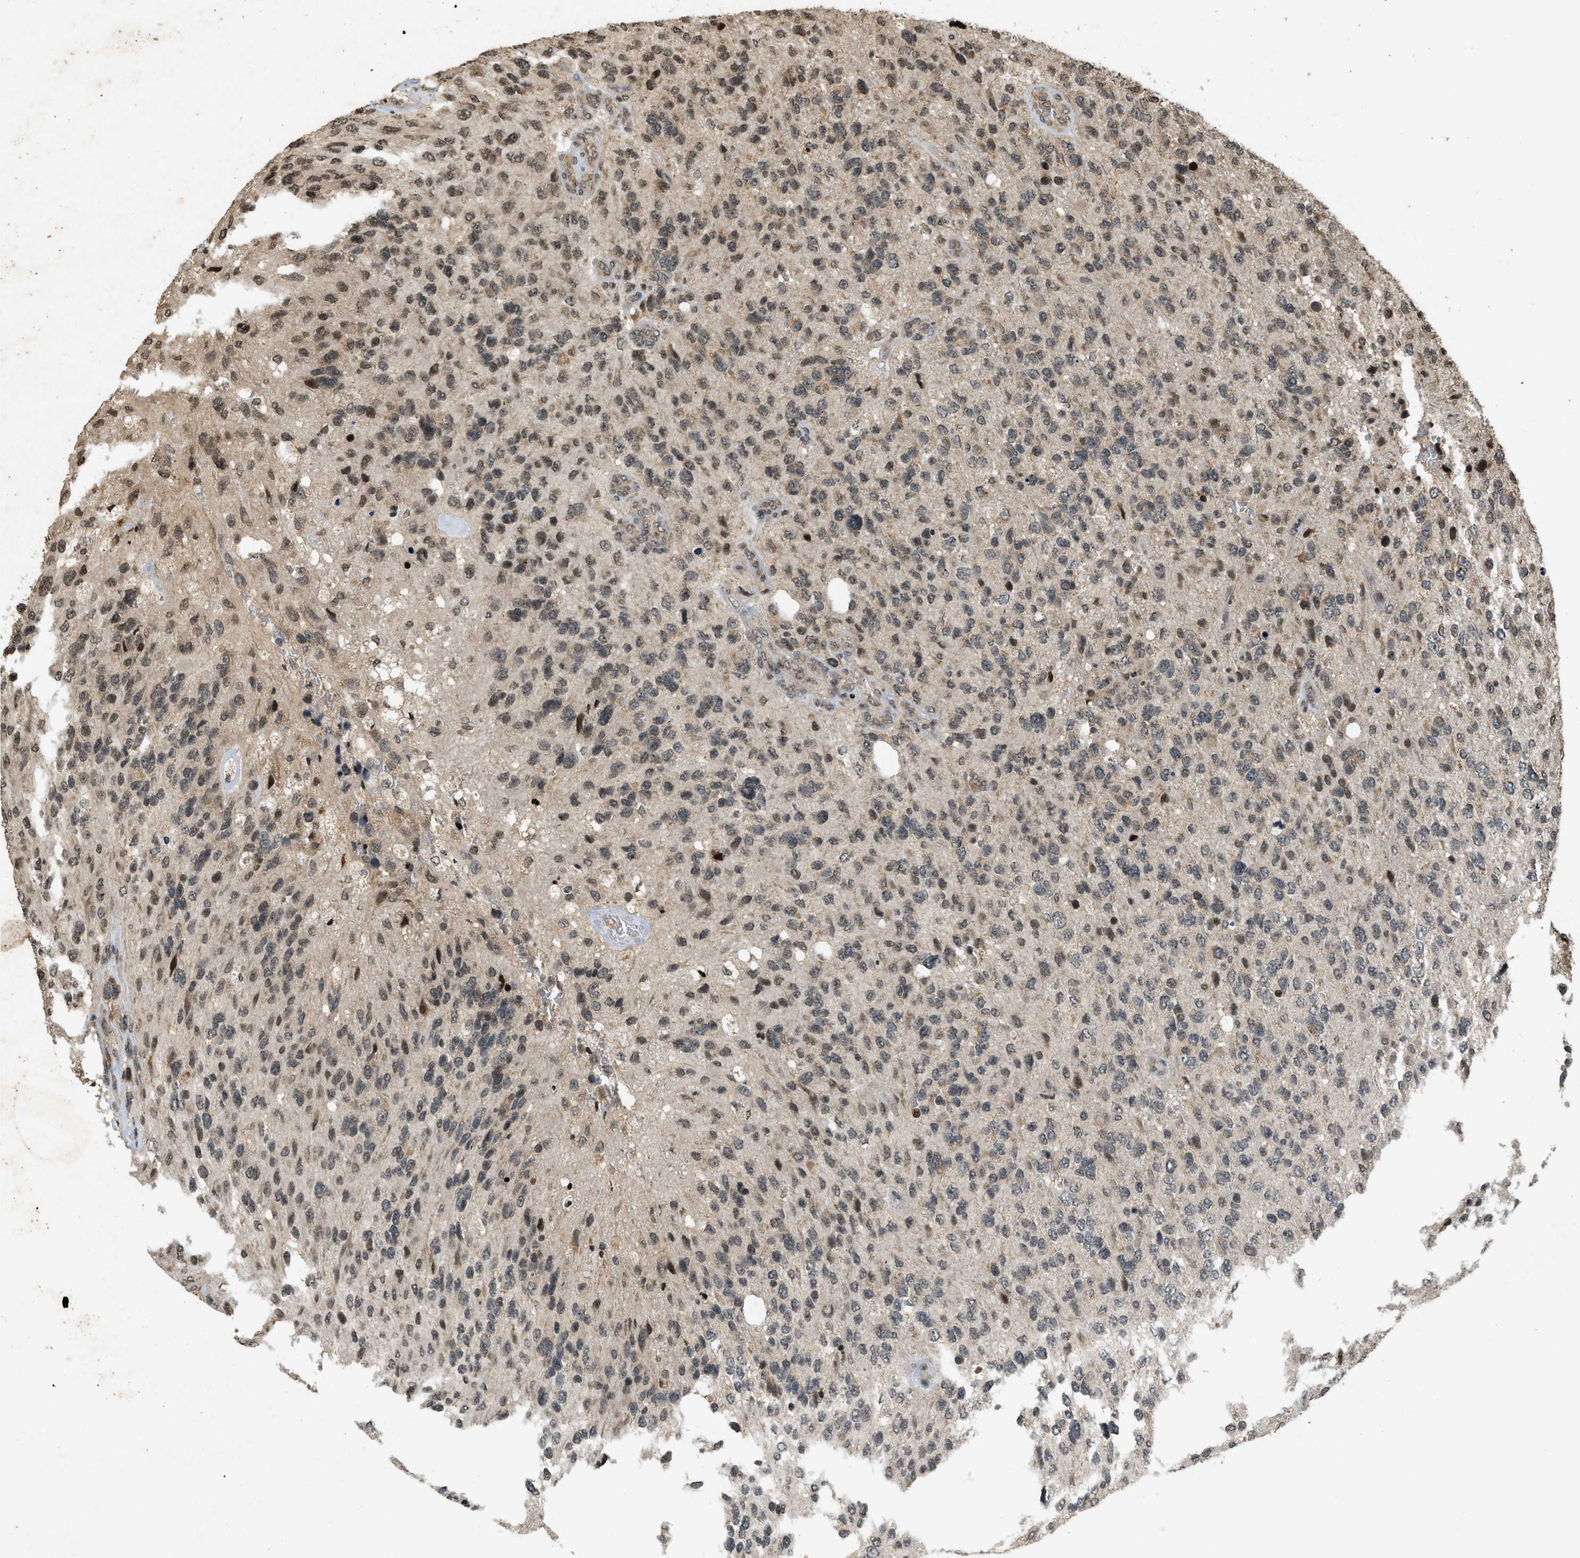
{"staining": {"intensity": "moderate", "quantity": "25%-75%", "location": "nuclear"}, "tissue": "glioma", "cell_type": "Tumor cells", "image_type": "cancer", "snomed": [{"axis": "morphology", "description": "Glioma, malignant, High grade"}, {"axis": "topography", "description": "Brain"}], "caption": "DAB immunohistochemical staining of human glioma displays moderate nuclear protein staining in approximately 25%-75% of tumor cells.", "gene": "SIAH1", "patient": {"sex": "female", "age": 58}}